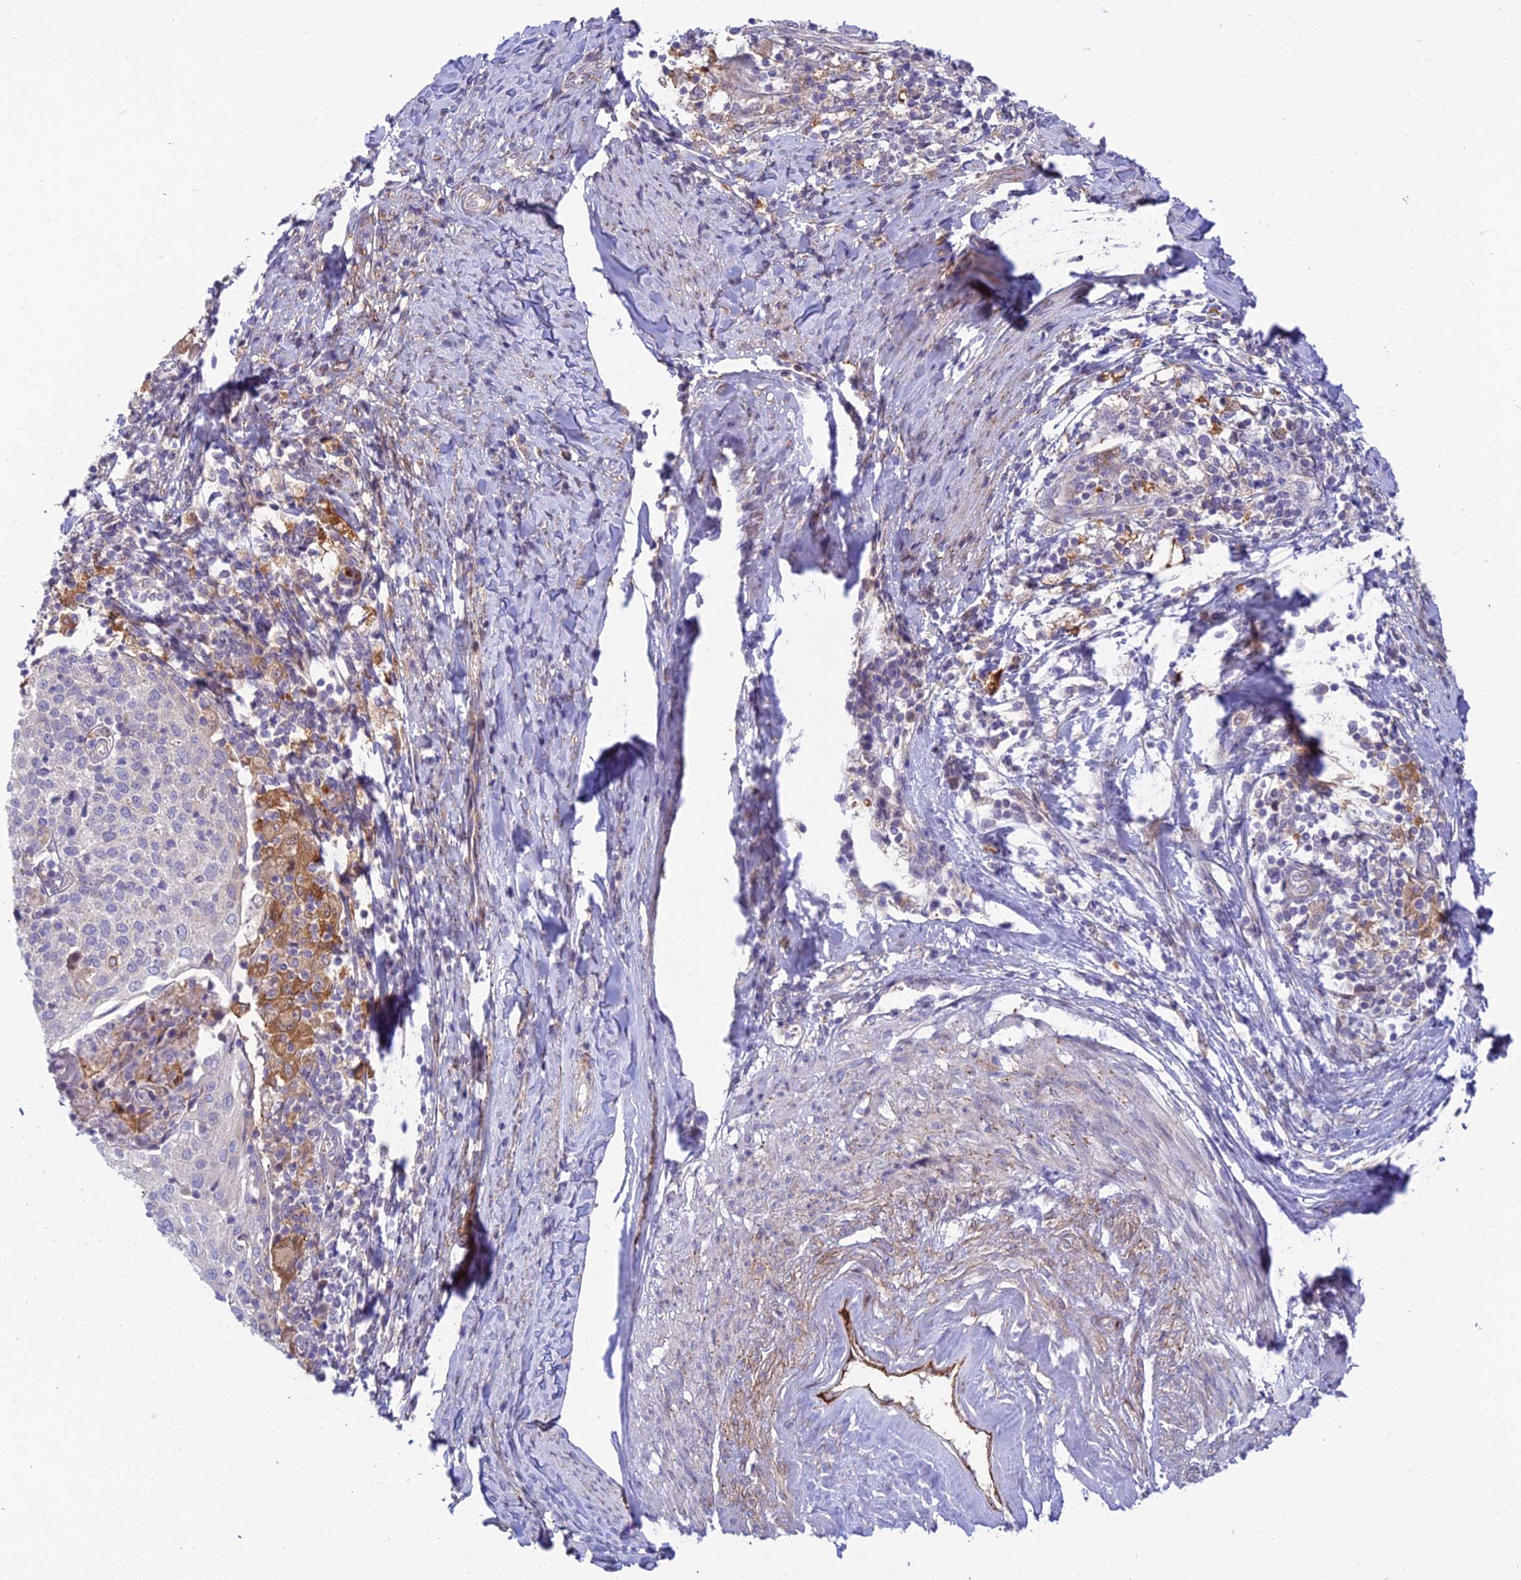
{"staining": {"intensity": "negative", "quantity": "none", "location": "none"}, "tissue": "cervical cancer", "cell_type": "Tumor cells", "image_type": "cancer", "snomed": [{"axis": "morphology", "description": "Squamous cell carcinoma, NOS"}, {"axis": "topography", "description": "Cervix"}], "caption": "High magnification brightfield microscopy of cervical cancer stained with DAB (3,3'-diaminobenzidine) (brown) and counterstained with hematoxylin (blue): tumor cells show no significant positivity.", "gene": "DUS2", "patient": {"sex": "female", "age": 52}}